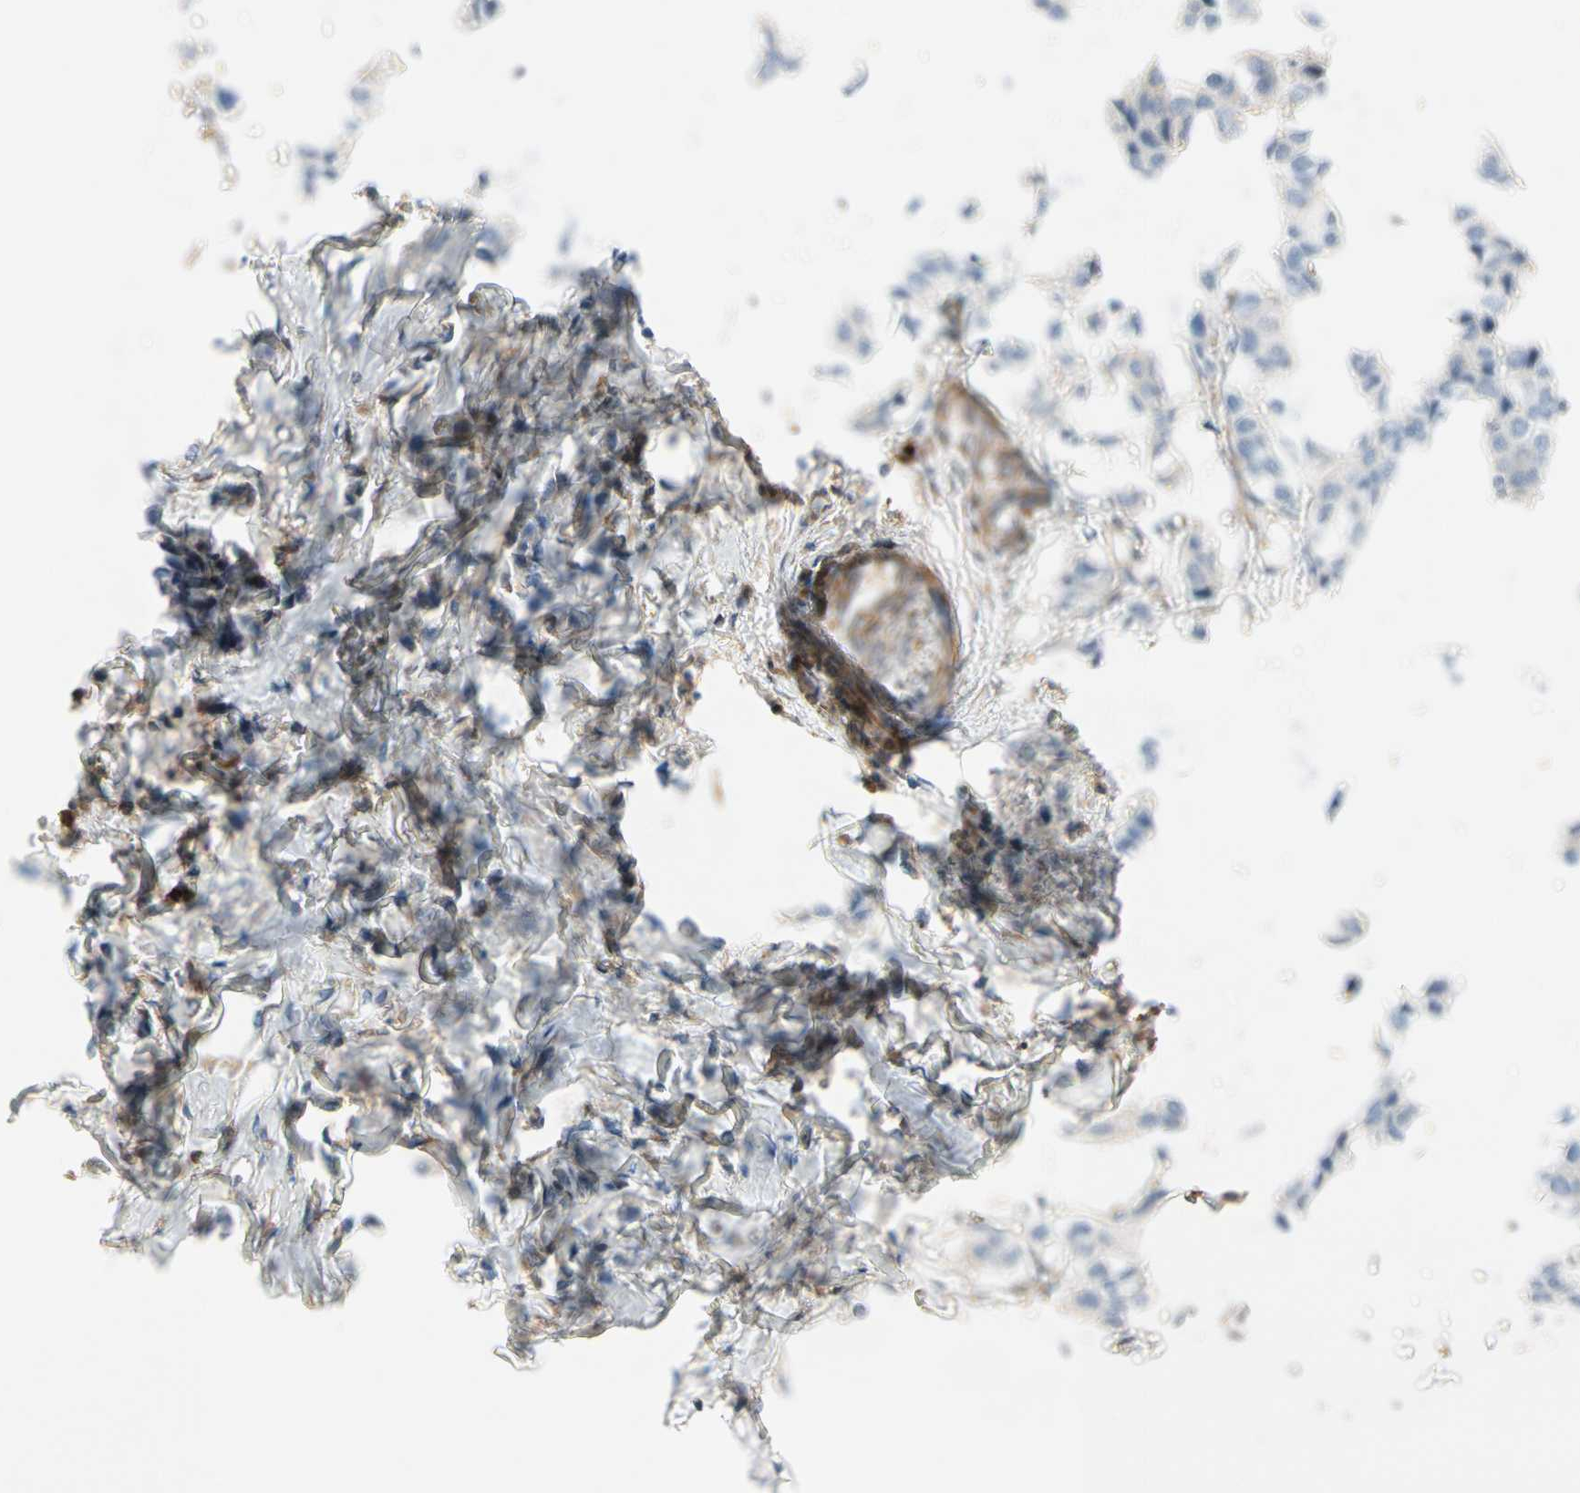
{"staining": {"intensity": "negative", "quantity": "none", "location": "none"}, "tissue": "breast cancer", "cell_type": "Tumor cells", "image_type": "cancer", "snomed": [{"axis": "morphology", "description": "Duct carcinoma"}, {"axis": "topography", "description": "Breast"}], "caption": "Human infiltrating ductal carcinoma (breast) stained for a protein using immunohistochemistry (IHC) displays no staining in tumor cells.", "gene": "ROCK1", "patient": {"sex": "female", "age": 80}}